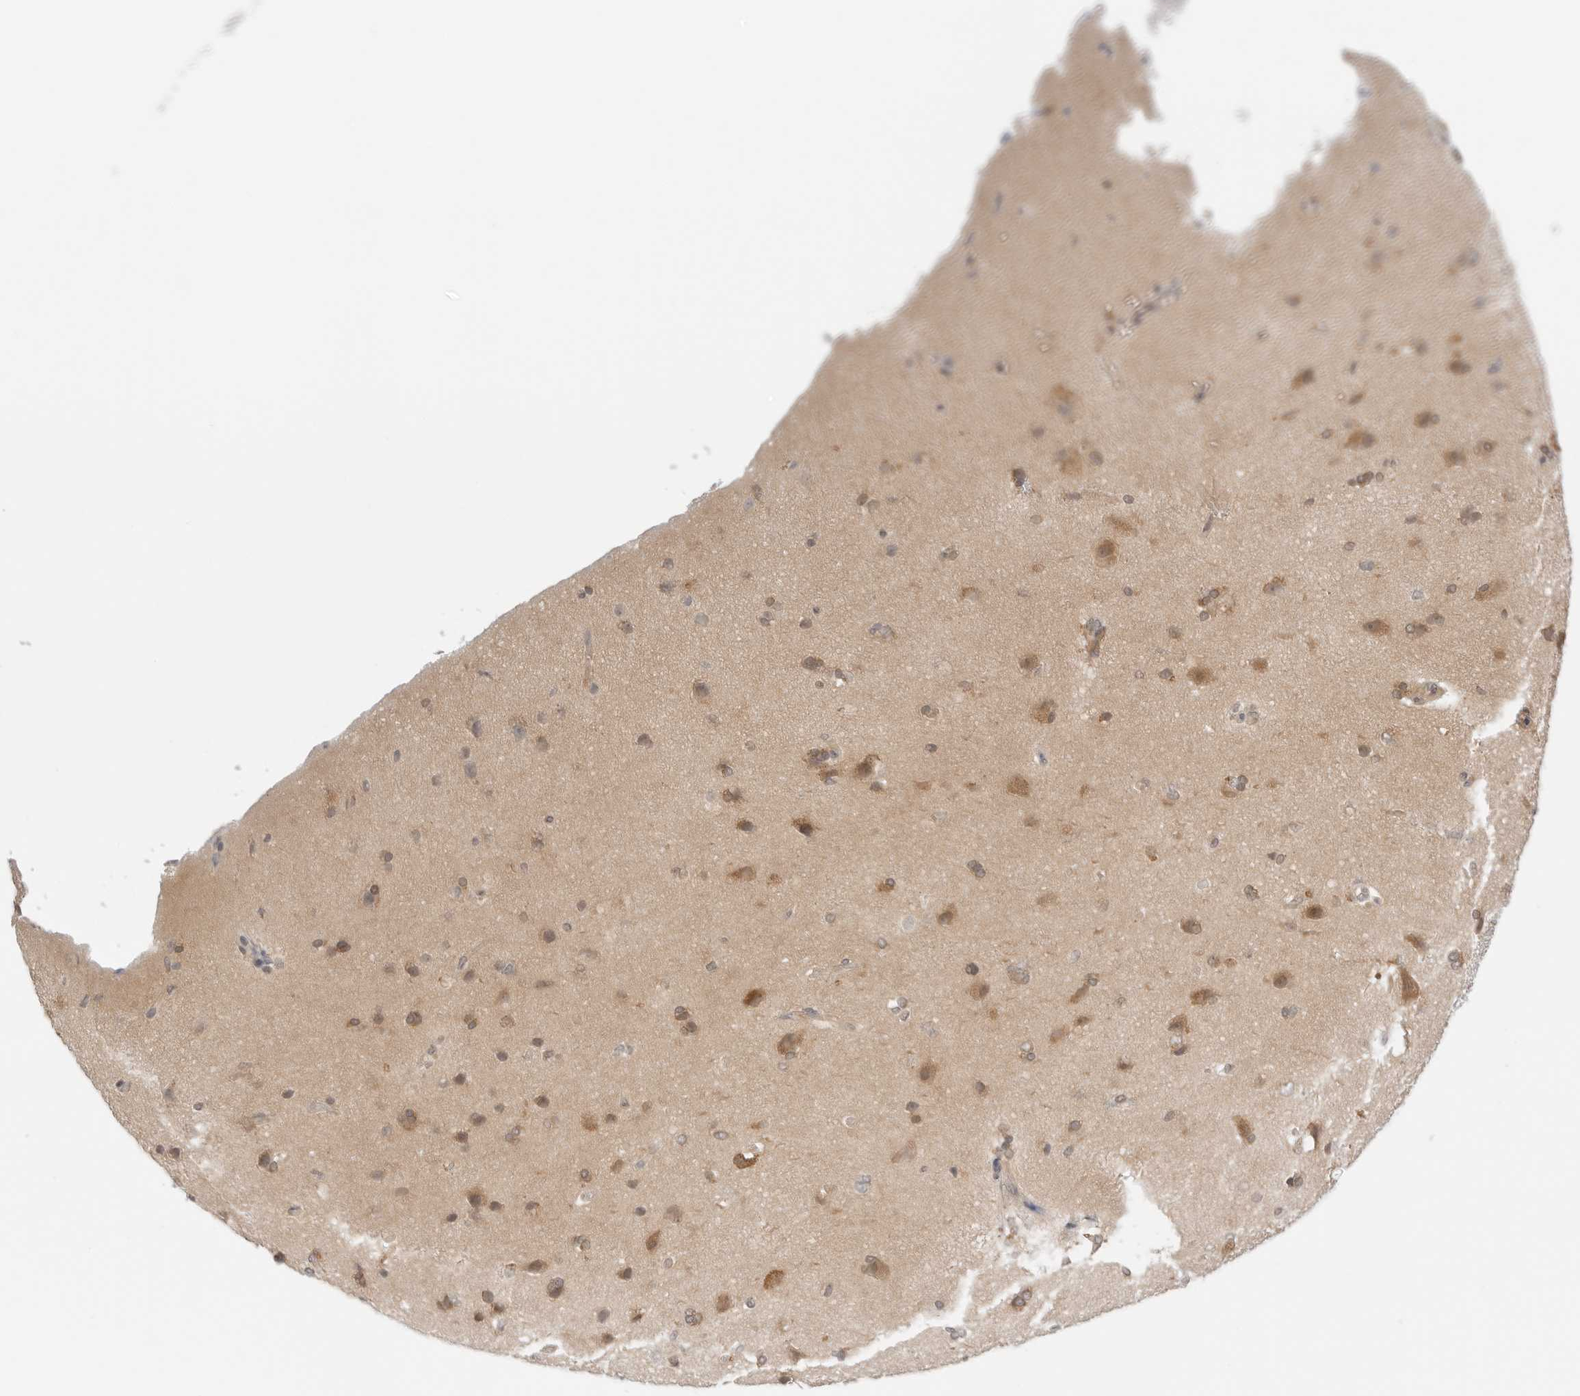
{"staining": {"intensity": "moderate", "quantity": ">75%", "location": "cytoplasmic/membranous,nuclear"}, "tissue": "cerebral cortex", "cell_type": "Endothelial cells", "image_type": "normal", "snomed": [{"axis": "morphology", "description": "Normal tissue, NOS"}, {"axis": "topography", "description": "Cerebral cortex"}], "caption": "Moderate cytoplasmic/membranous,nuclear staining is appreciated in approximately >75% of endothelial cells in normal cerebral cortex. The protein of interest is stained brown, and the nuclei are stained in blue (DAB (3,3'-diaminobenzidine) IHC with brightfield microscopy, high magnification).", "gene": "NUDC", "patient": {"sex": "male", "age": 62}}